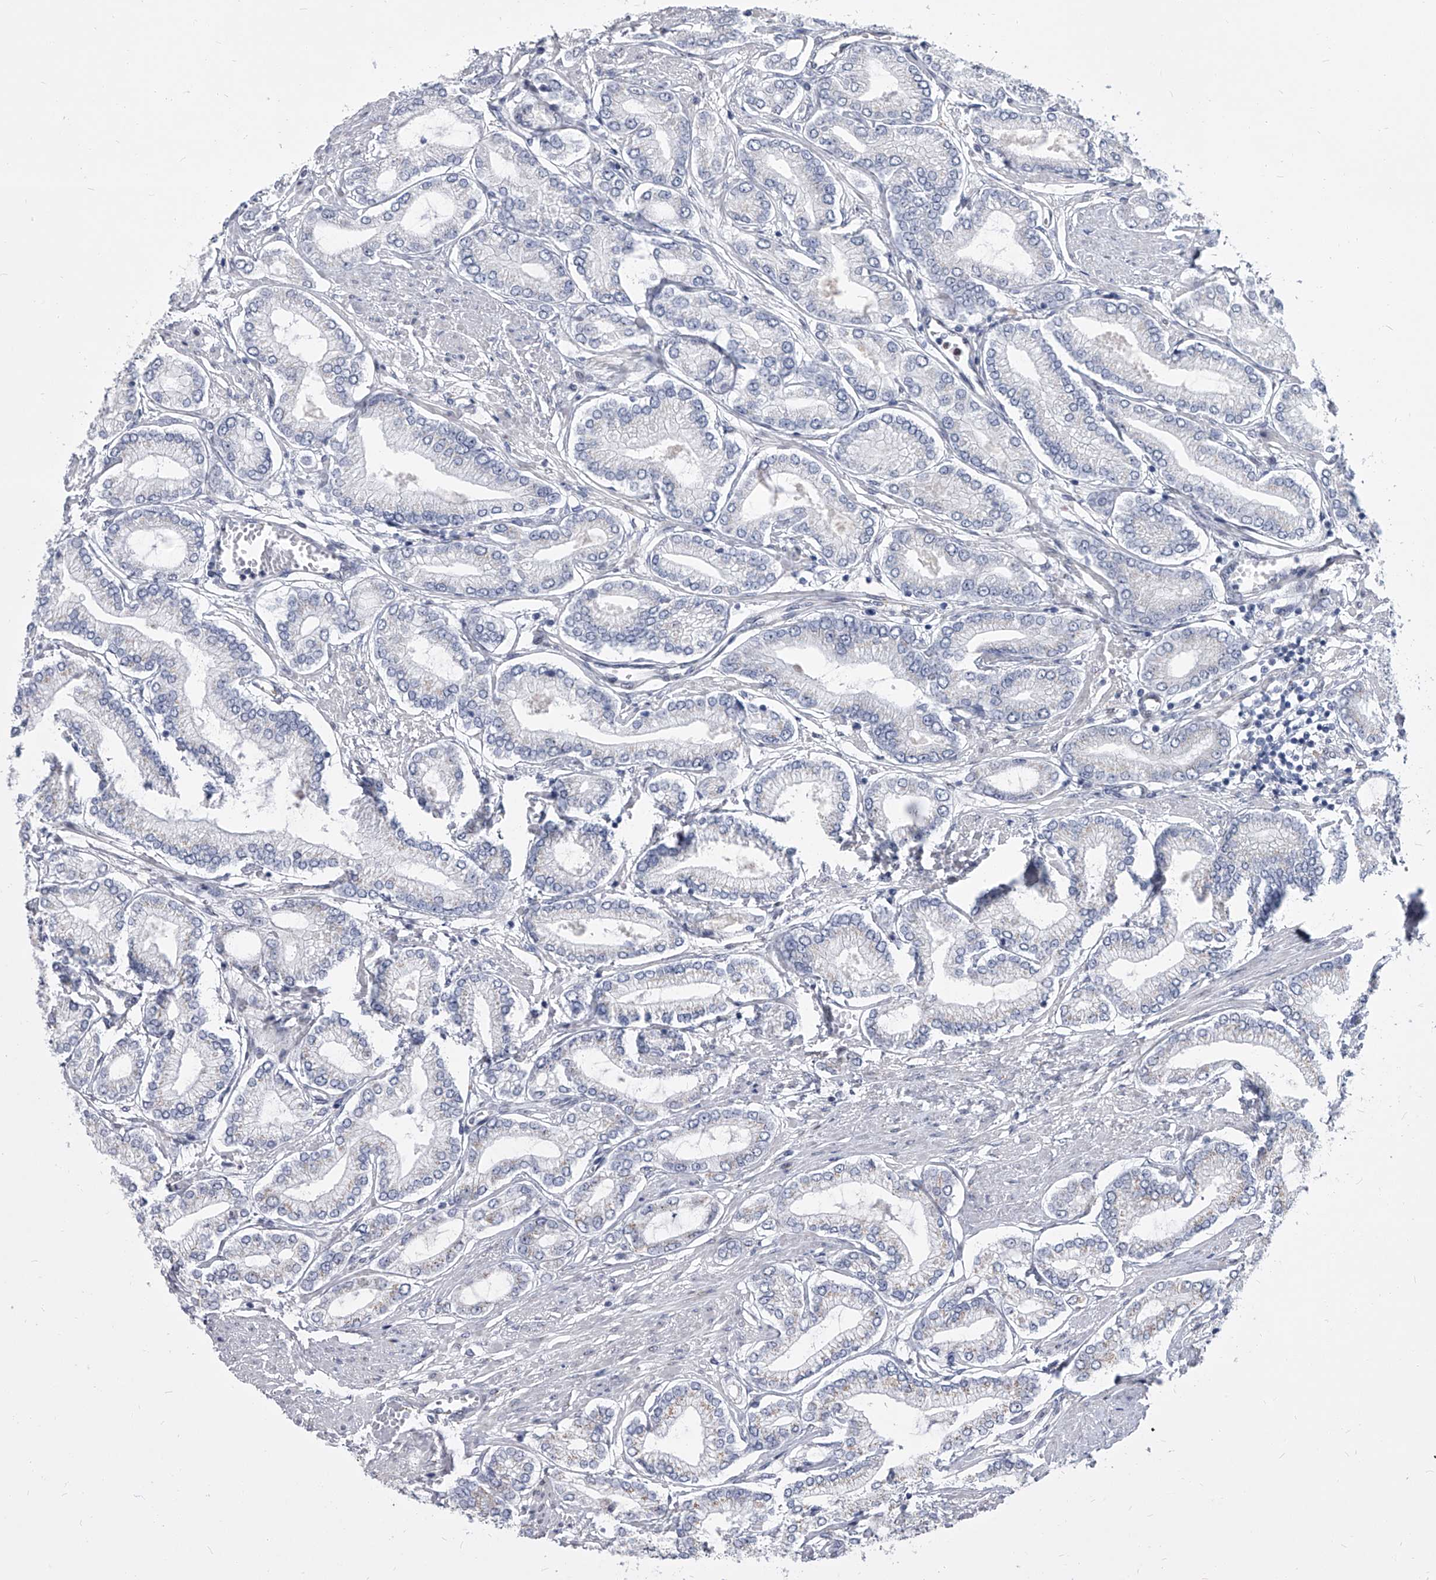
{"staining": {"intensity": "negative", "quantity": "none", "location": "none"}, "tissue": "prostate cancer", "cell_type": "Tumor cells", "image_type": "cancer", "snomed": [{"axis": "morphology", "description": "Adenocarcinoma, Low grade"}, {"axis": "topography", "description": "Prostate"}], "caption": "Prostate adenocarcinoma (low-grade) stained for a protein using immunohistochemistry (IHC) displays no positivity tumor cells.", "gene": "EVA1C", "patient": {"sex": "male", "age": 63}}